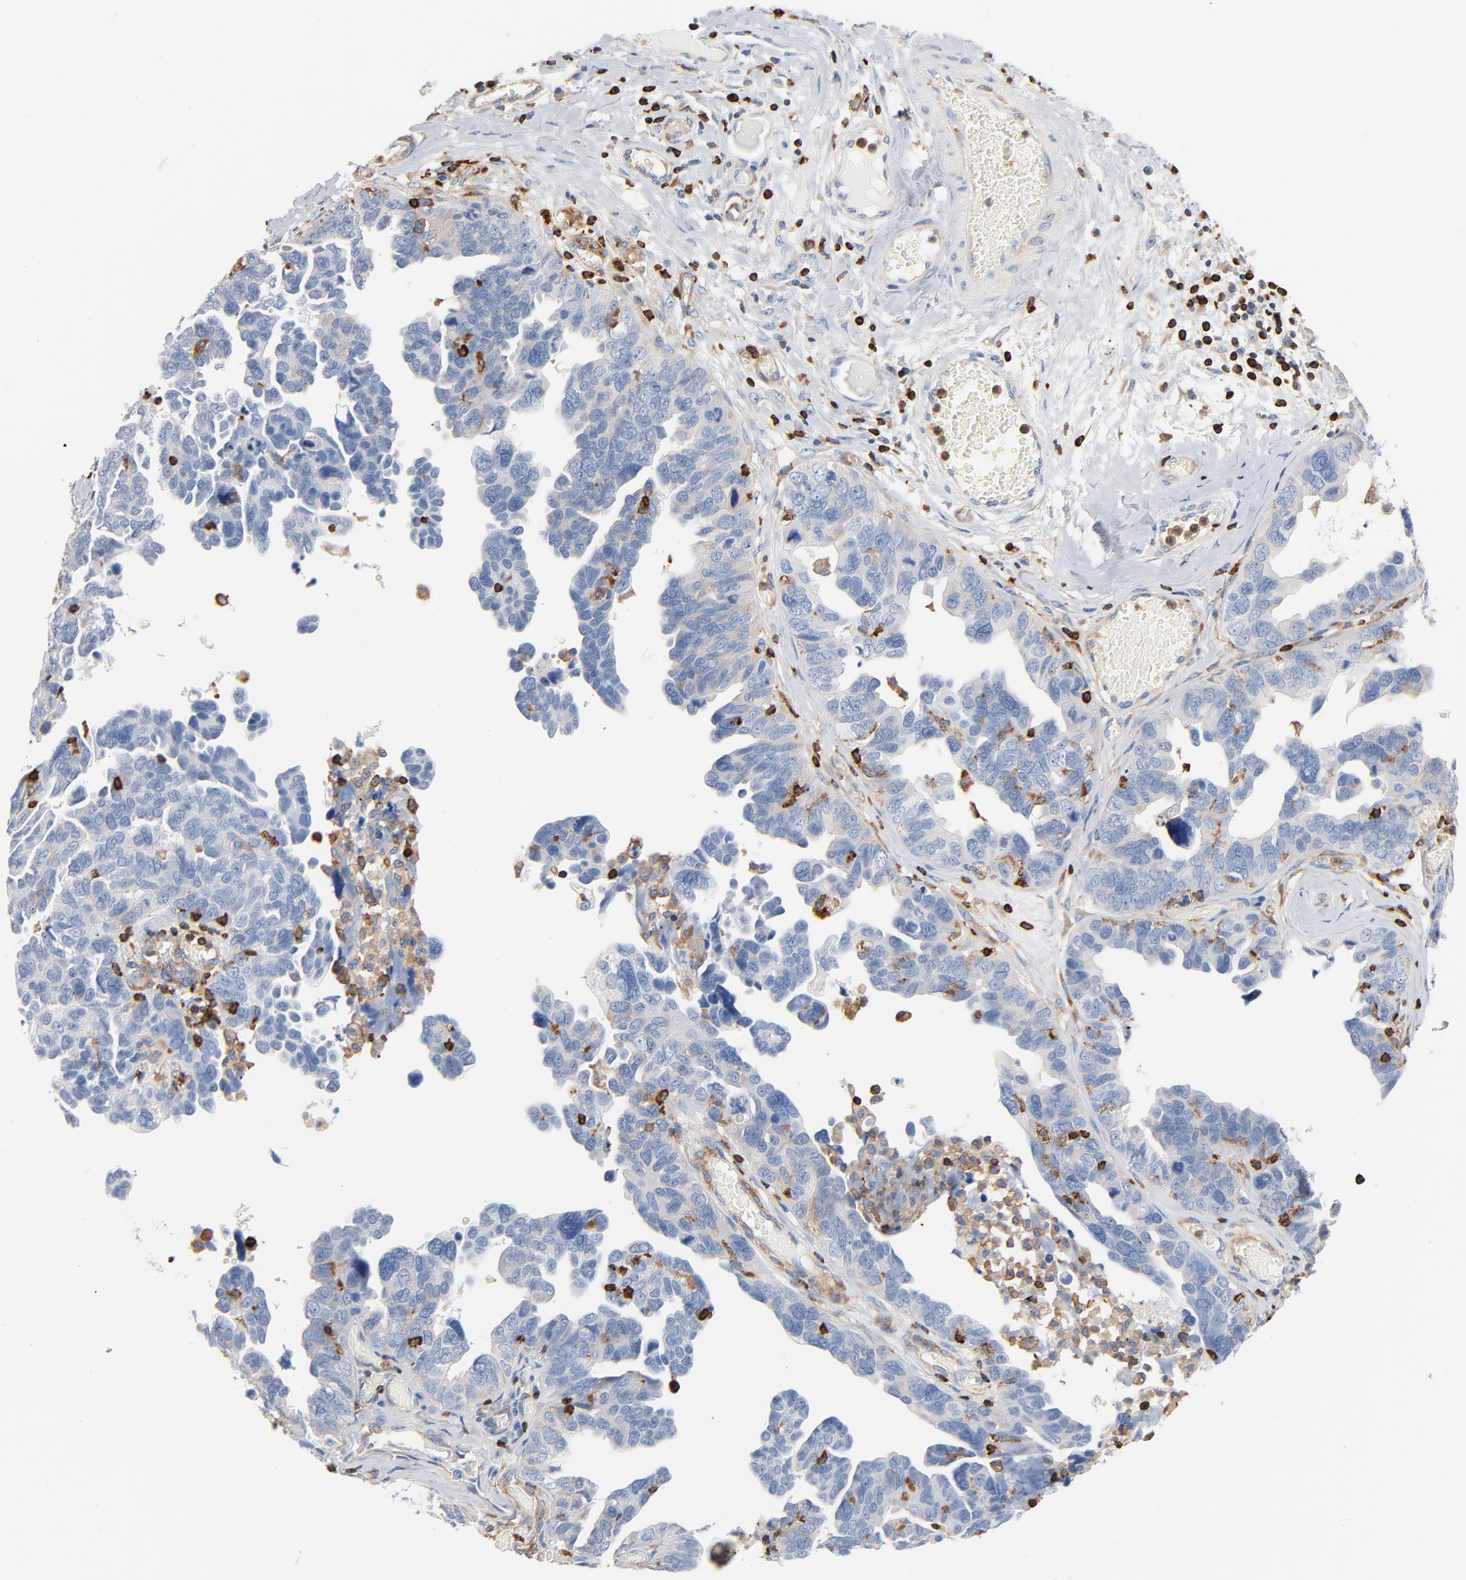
{"staining": {"intensity": "negative", "quantity": "none", "location": "none"}, "tissue": "ovarian cancer", "cell_type": "Tumor cells", "image_type": "cancer", "snomed": [{"axis": "morphology", "description": "Cystadenocarcinoma, serous, NOS"}, {"axis": "topography", "description": "Ovary"}], "caption": "Image shows no protein positivity in tumor cells of ovarian cancer tissue. (Brightfield microscopy of DAB (3,3'-diaminobenzidine) immunohistochemistry at high magnification).", "gene": "SH3KBP1", "patient": {"sex": "female", "age": 64}}